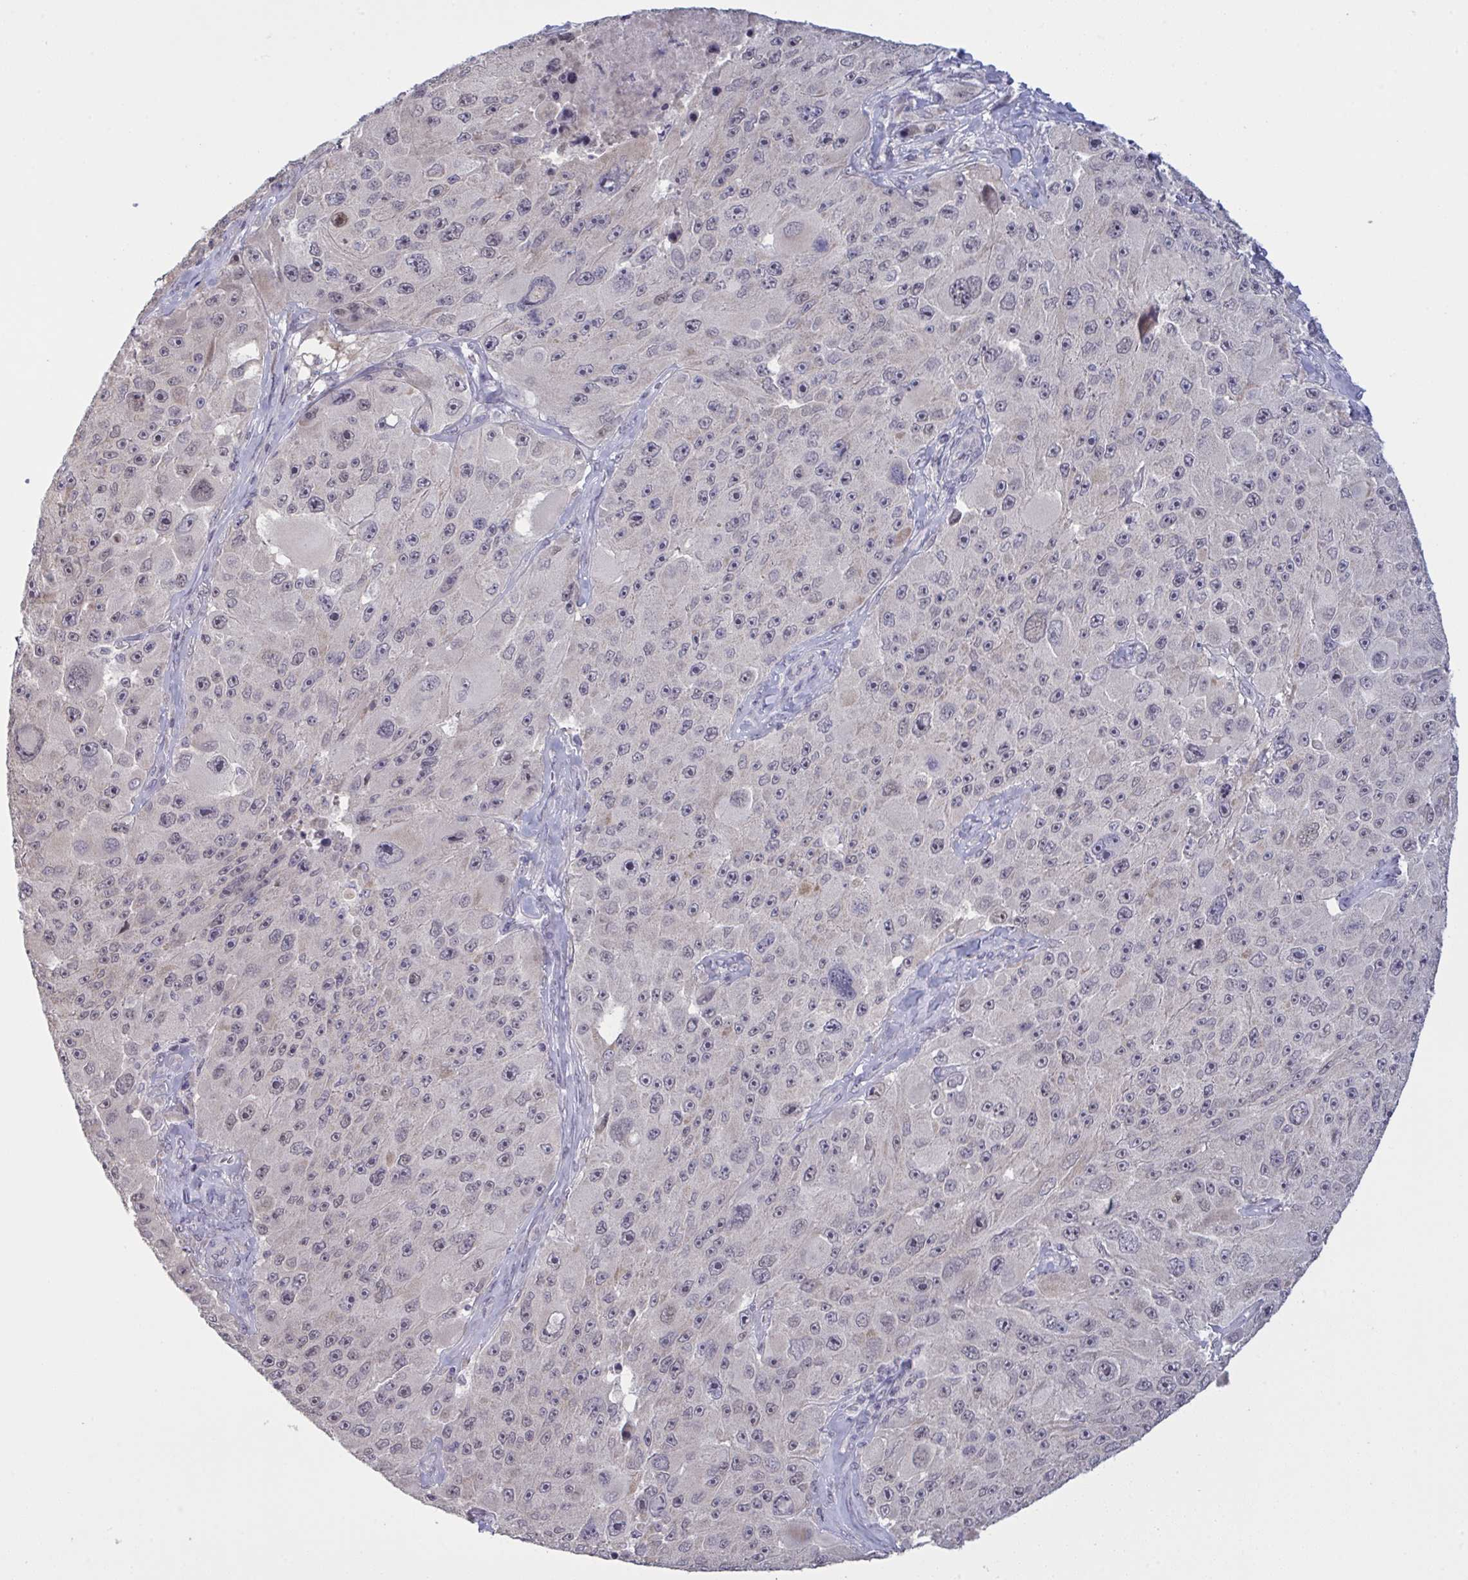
{"staining": {"intensity": "negative", "quantity": "none", "location": "none"}, "tissue": "melanoma", "cell_type": "Tumor cells", "image_type": "cancer", "snomed": [{"axis": "morphology", "description": "Malignant melanoma, Metastatic site"}, {"axis": "topography", "description": "Lymph node"}], "caption": "High magnification brightfield microscopy of malignant melanoma (metastatic site) stained with DAB (brown) and counterstained with hematoxylin (blue): tumor cells show no significant positivity. (DAB IHC, high magnification).", "gene": "ZNF784", "patient": {"sex": "male", "age": 62}}